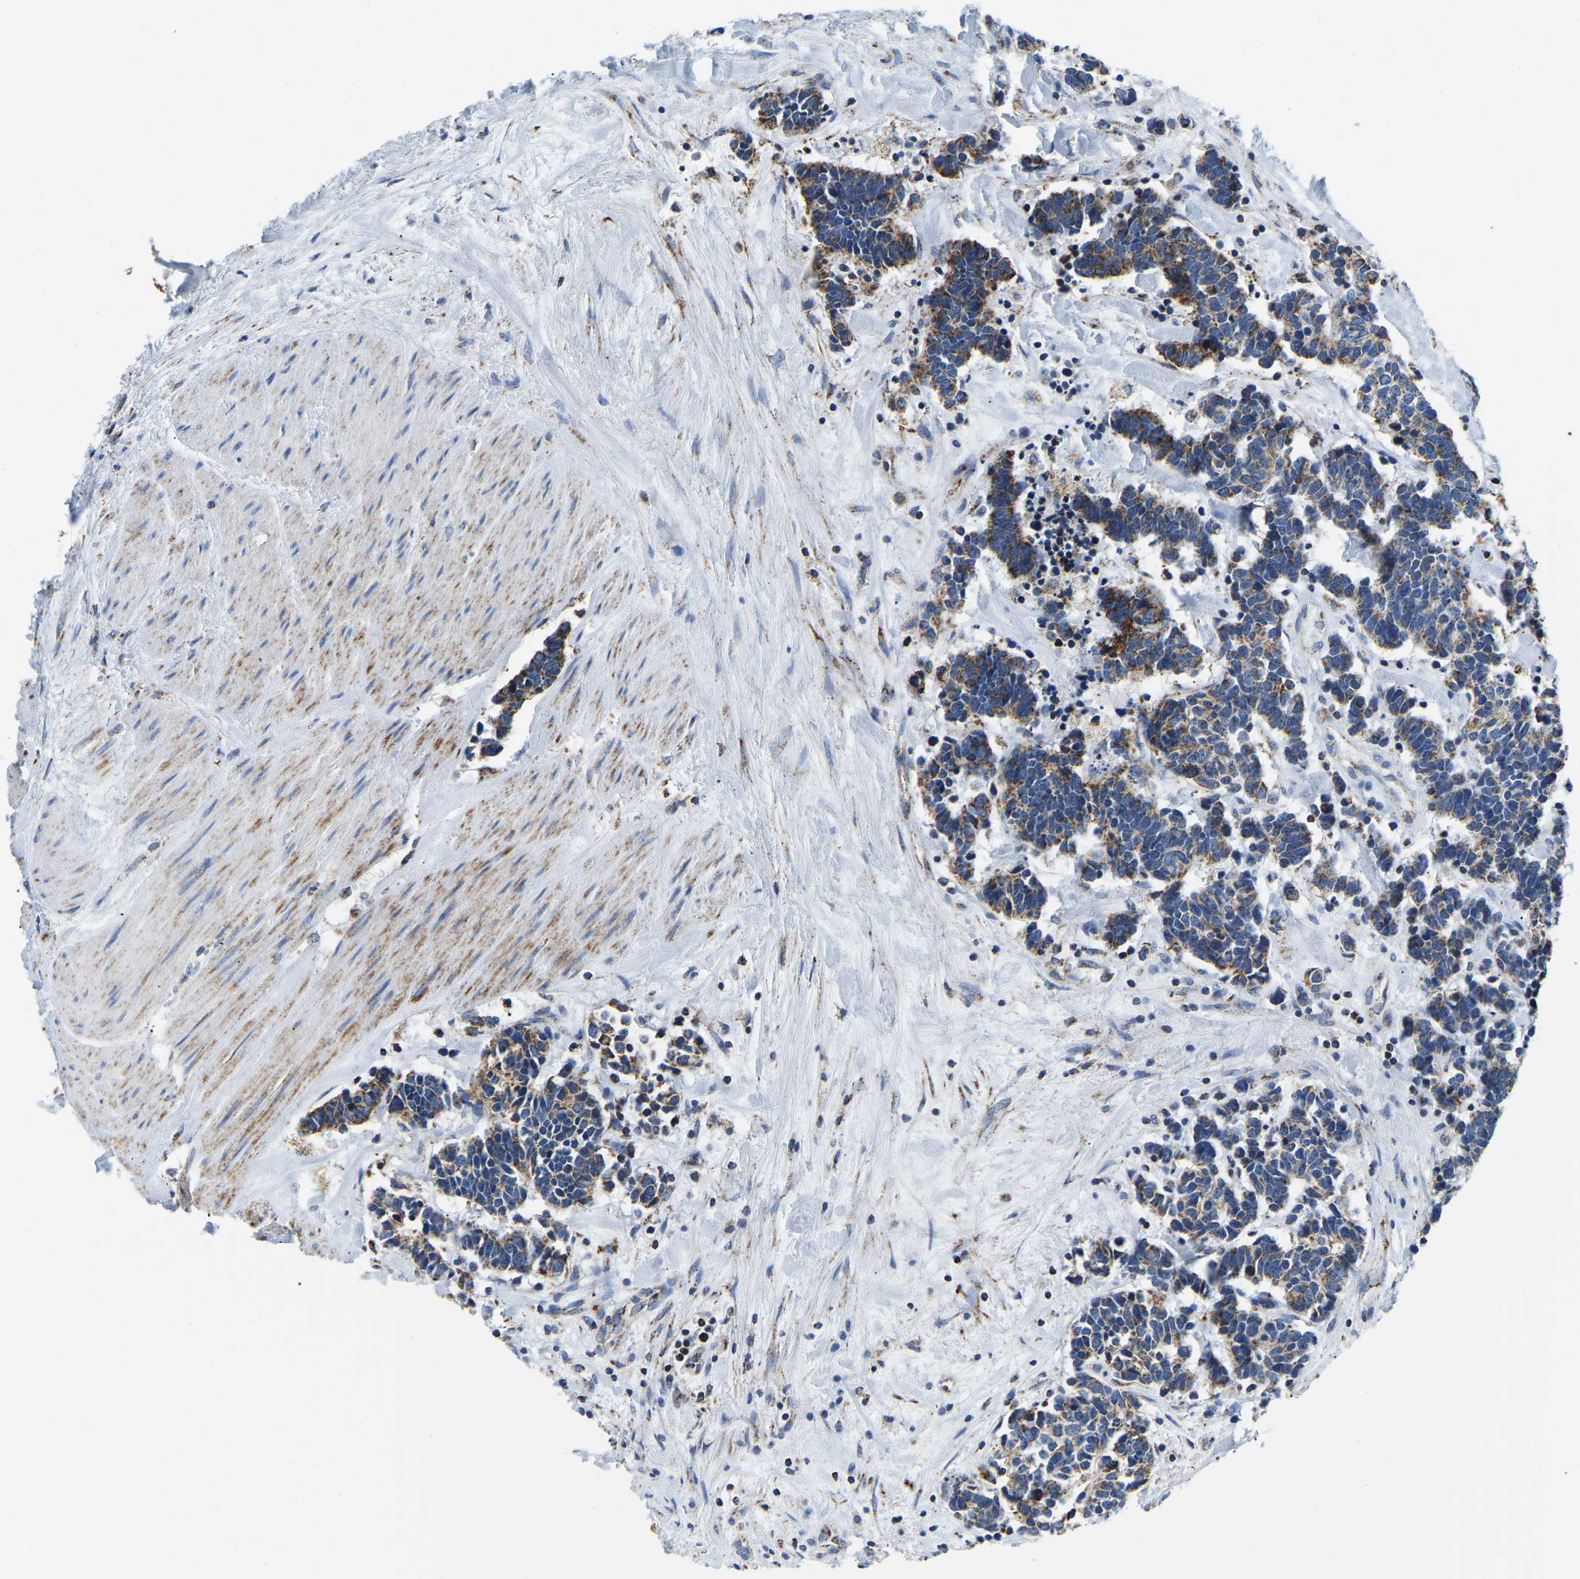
{"staining": {"intensity": "moderate", "quantity": ">75%", "location": "cytoplasmic/membranous"}, "tissue": "carcinoid", "cell_type": "Tumor cells", "image_type": "cancer", "snomed": [{"axis": "morphology", "description": "Carcinoma, NOS"}, {"axis": "morphology", "description": "Carcinoid, malignant, NOS"}, {"axis": "topography", "description": "Urinary bladder"}], "caption": "Moderate cytoplasmic/membranous staining for a protein is identified in approximately >75% of tumor cells of malignant carcinoid using IHC.", "gene": "SFXN1", "patient": {"sex": "male", "age": 57}}